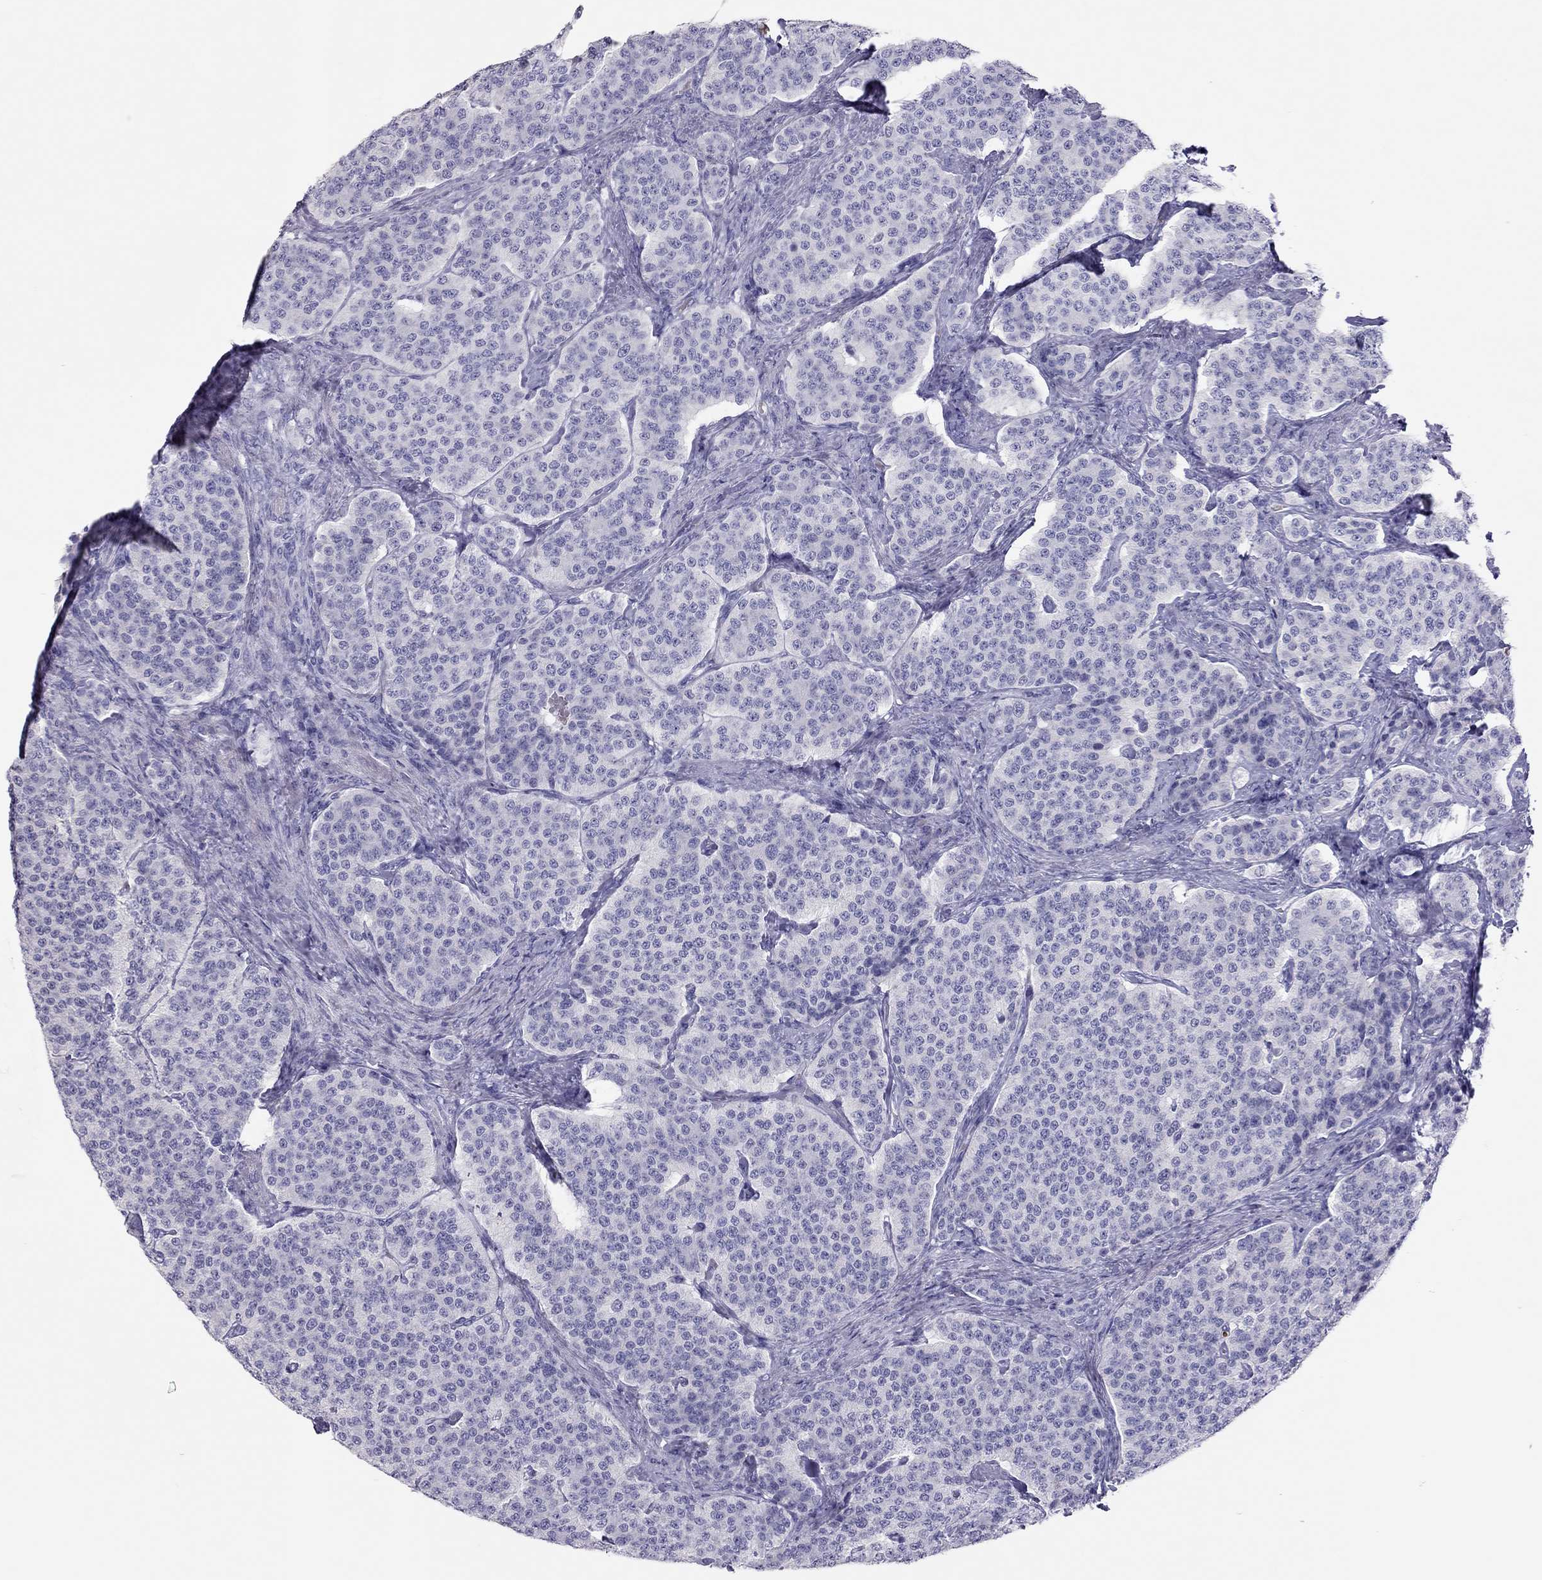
{"staining": {"intensity": "negative", "quantity": "none", "location": "none"}, "tissue": "carcinoid", "cell_type": "Tumor cells", "image_type": "cancer", "snomed": [{"axis": "morphology", "description": "Carcinoid, malignant, NOS"}, {"axis": "topography", "description": "Small intestine"}], "caption": "Protein analysis of carcinoid displays no significant expression in tumor cells.", "gene": "TSHB", "patient": {"sex": "female", "age": 58}}